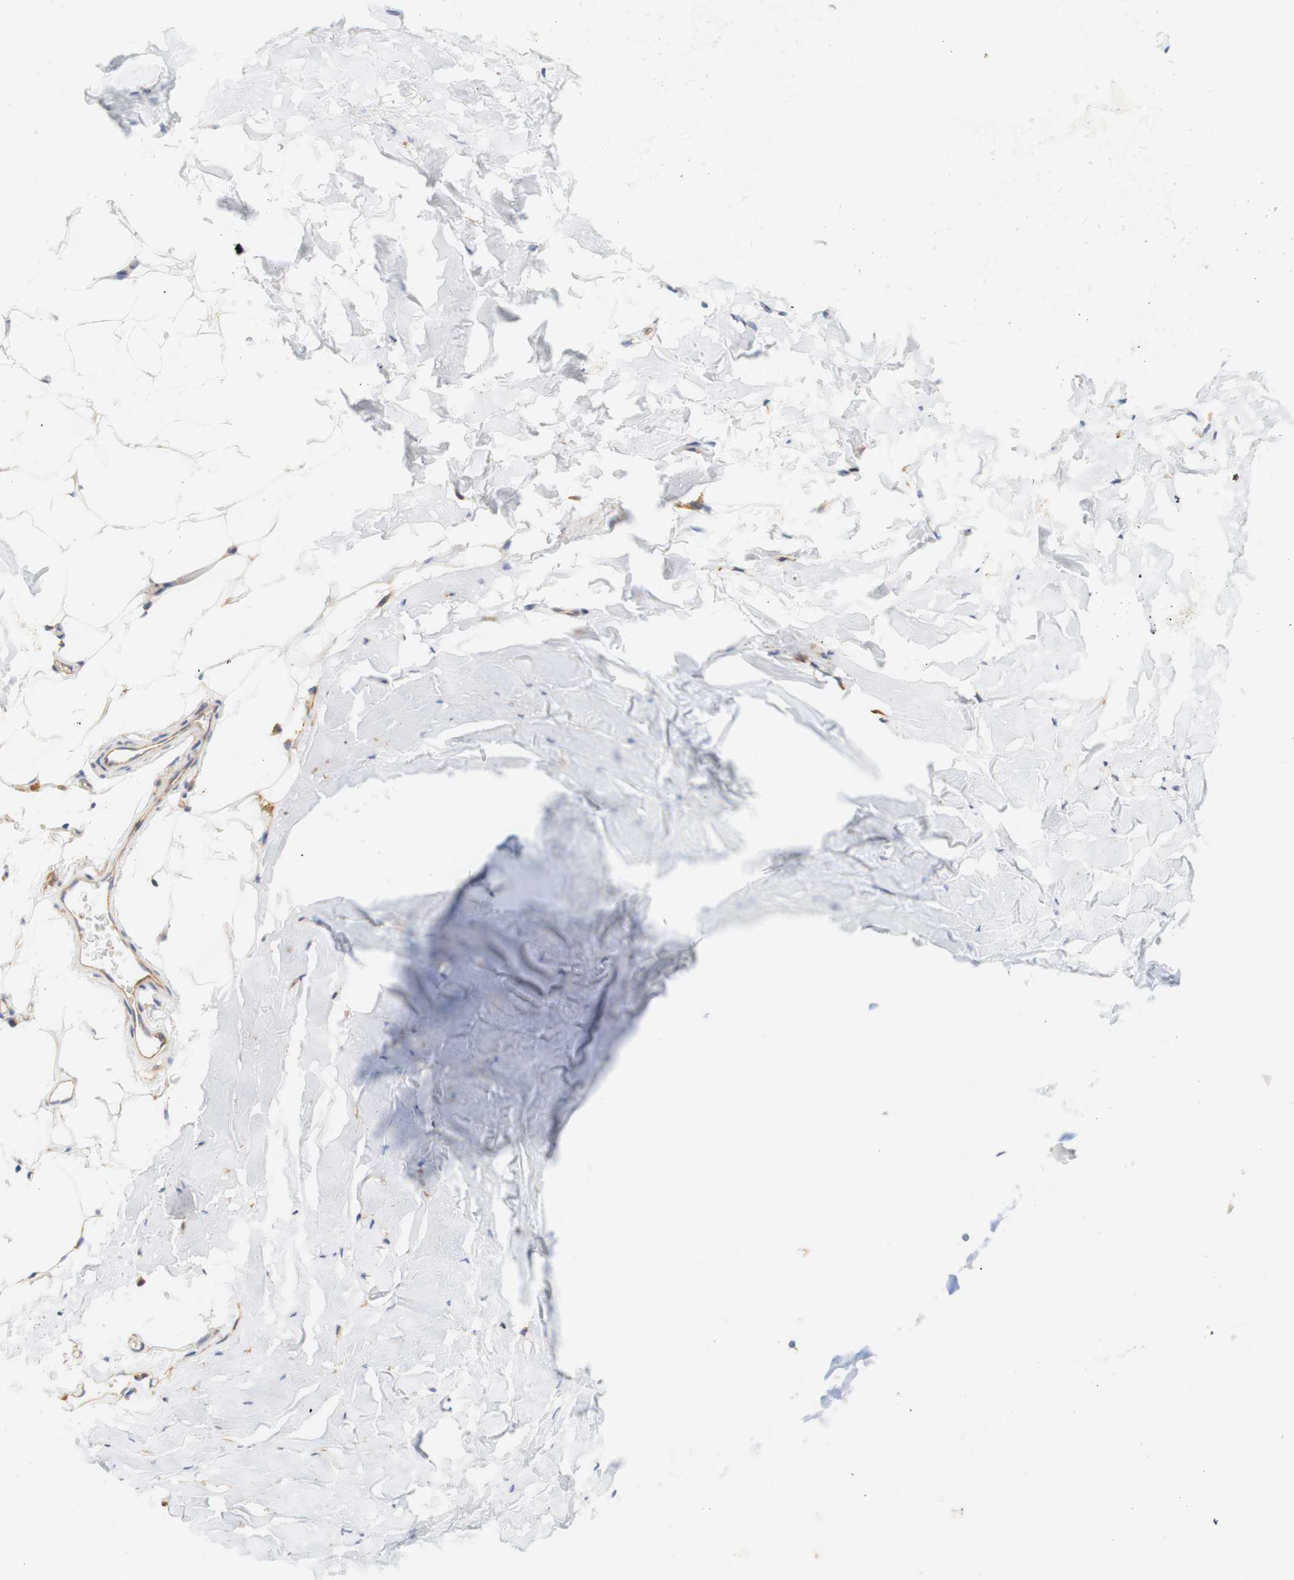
{"staining": {"intensity": "weak", "quantity": "25%-75%", "location": "cytoplasmic/membranous"}, "tissue": "adipose tissue", "cell_type": "Adipocytes", "image_type": "normal", "snomed": [{"axis": "morphology", "description": "Normal tissue, NOS"}, {"axis": "topography", "description": "Cartilage tissue"}, {"axis": "topography", "description": "Bronchus"}], "caption": "Weak cytoplasmic/membranous protein expression is identified in approximately 25%-75% of adipocytes in adipose tissue. Nuclei are stained in blue.", "gene": "PCDH7", "patient": {"sex": "female", "age": 73}}